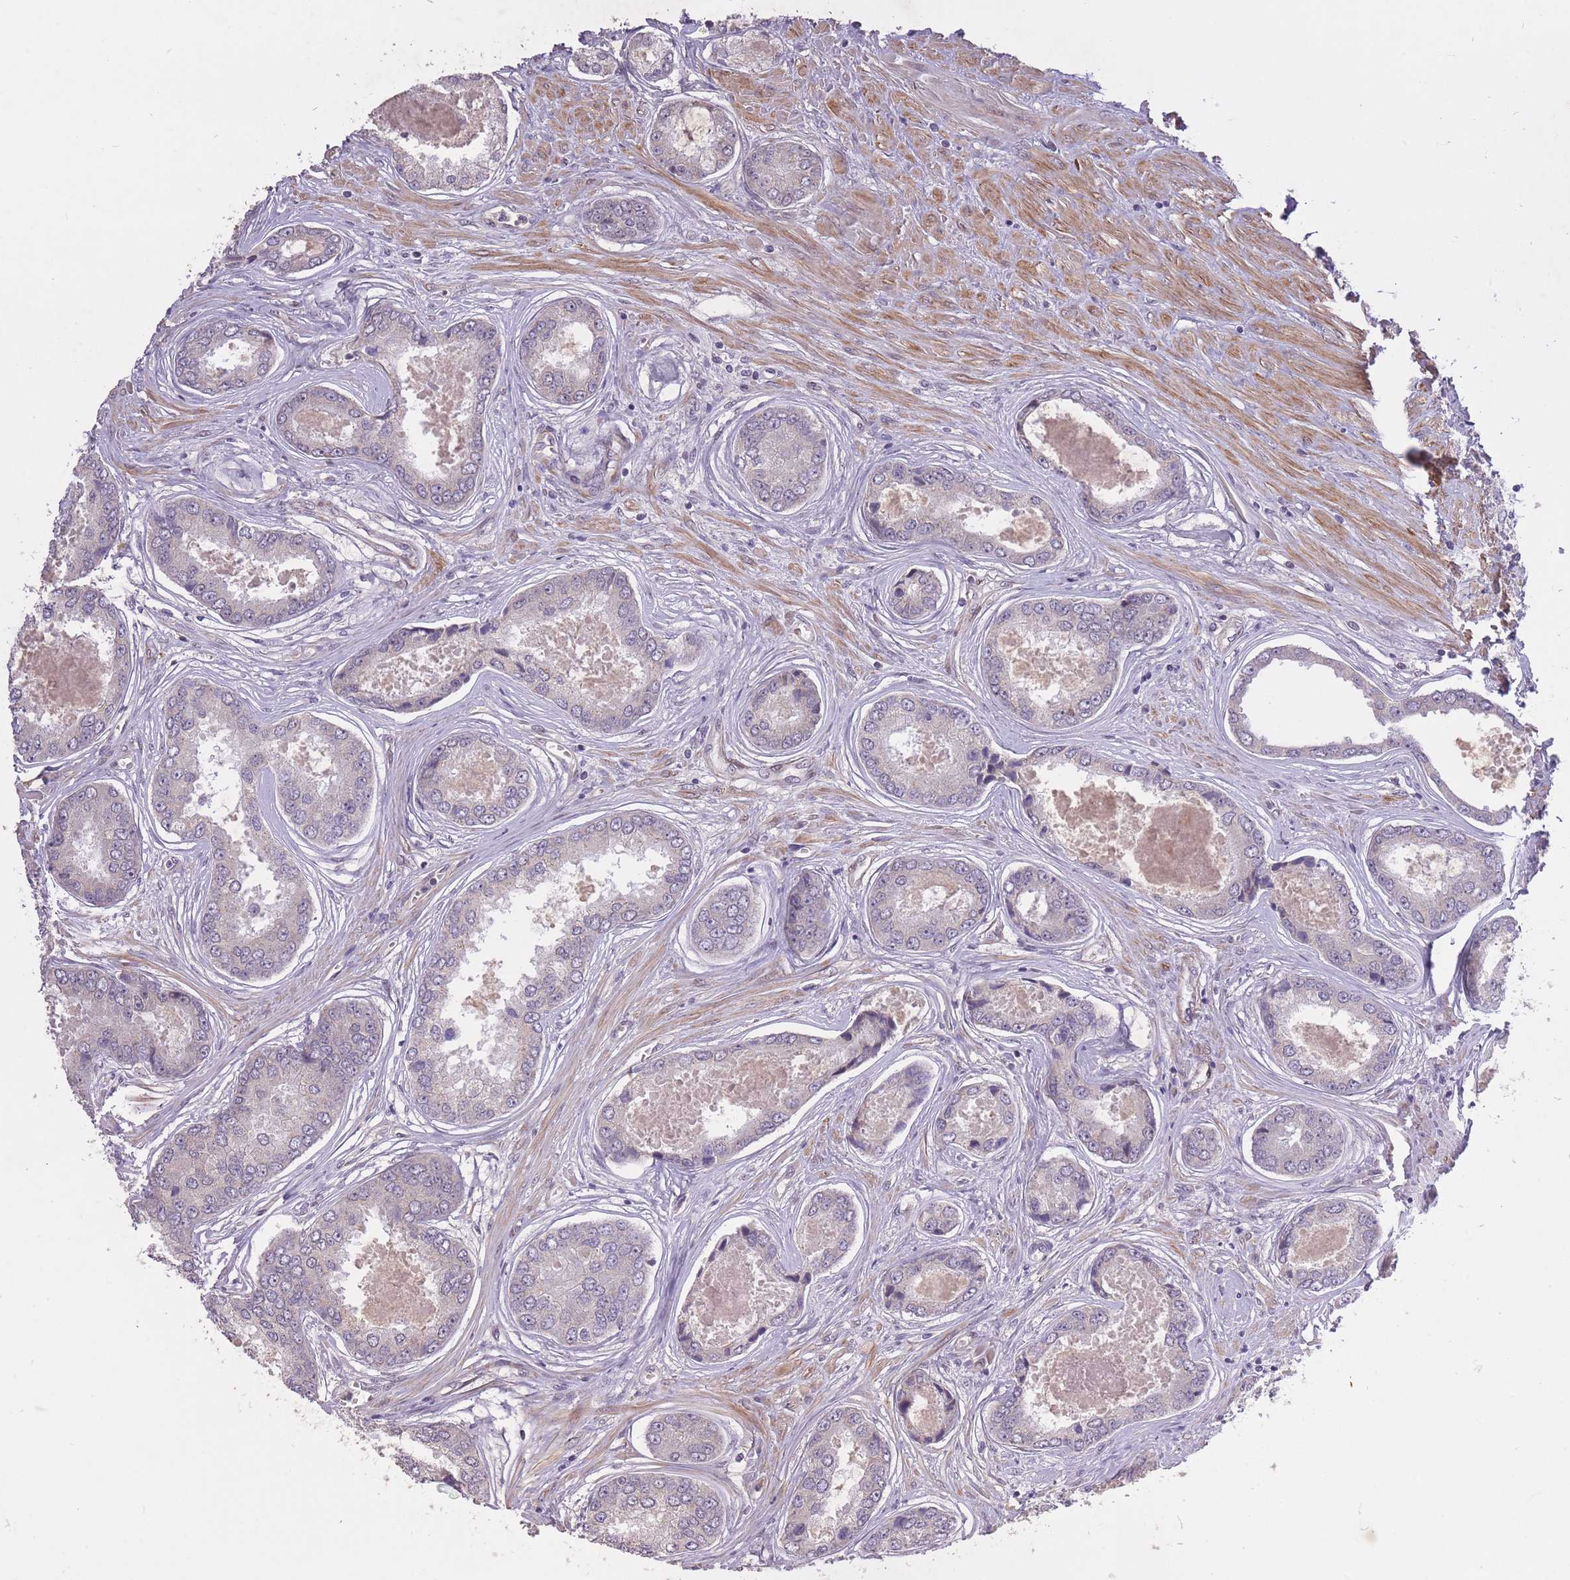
{"staining": {"intensity": "weak", "quantity": "<25%", "location": "cytoplasmic/membranous"}, "tissue": "prostate cancer", "cell_type": "Tumor cells", "image_type": "cancer", "snomed": [{"axis": "morphology", "description": "Adenocarcinoma, Low grade"}, {"axis": "topography", "description": "Prostate"}], "caption": "The IHC histopathology image has no significant expression in tumor cells of prostate adenocarcinoma (low-grade) tissue. (Stains: DAB IHC with hematoxylin counter stain, Microscopy: brightfield microscopy at high magnification).", "gene": "CBX6", "patient": {"sex": "male", "age": 68}}